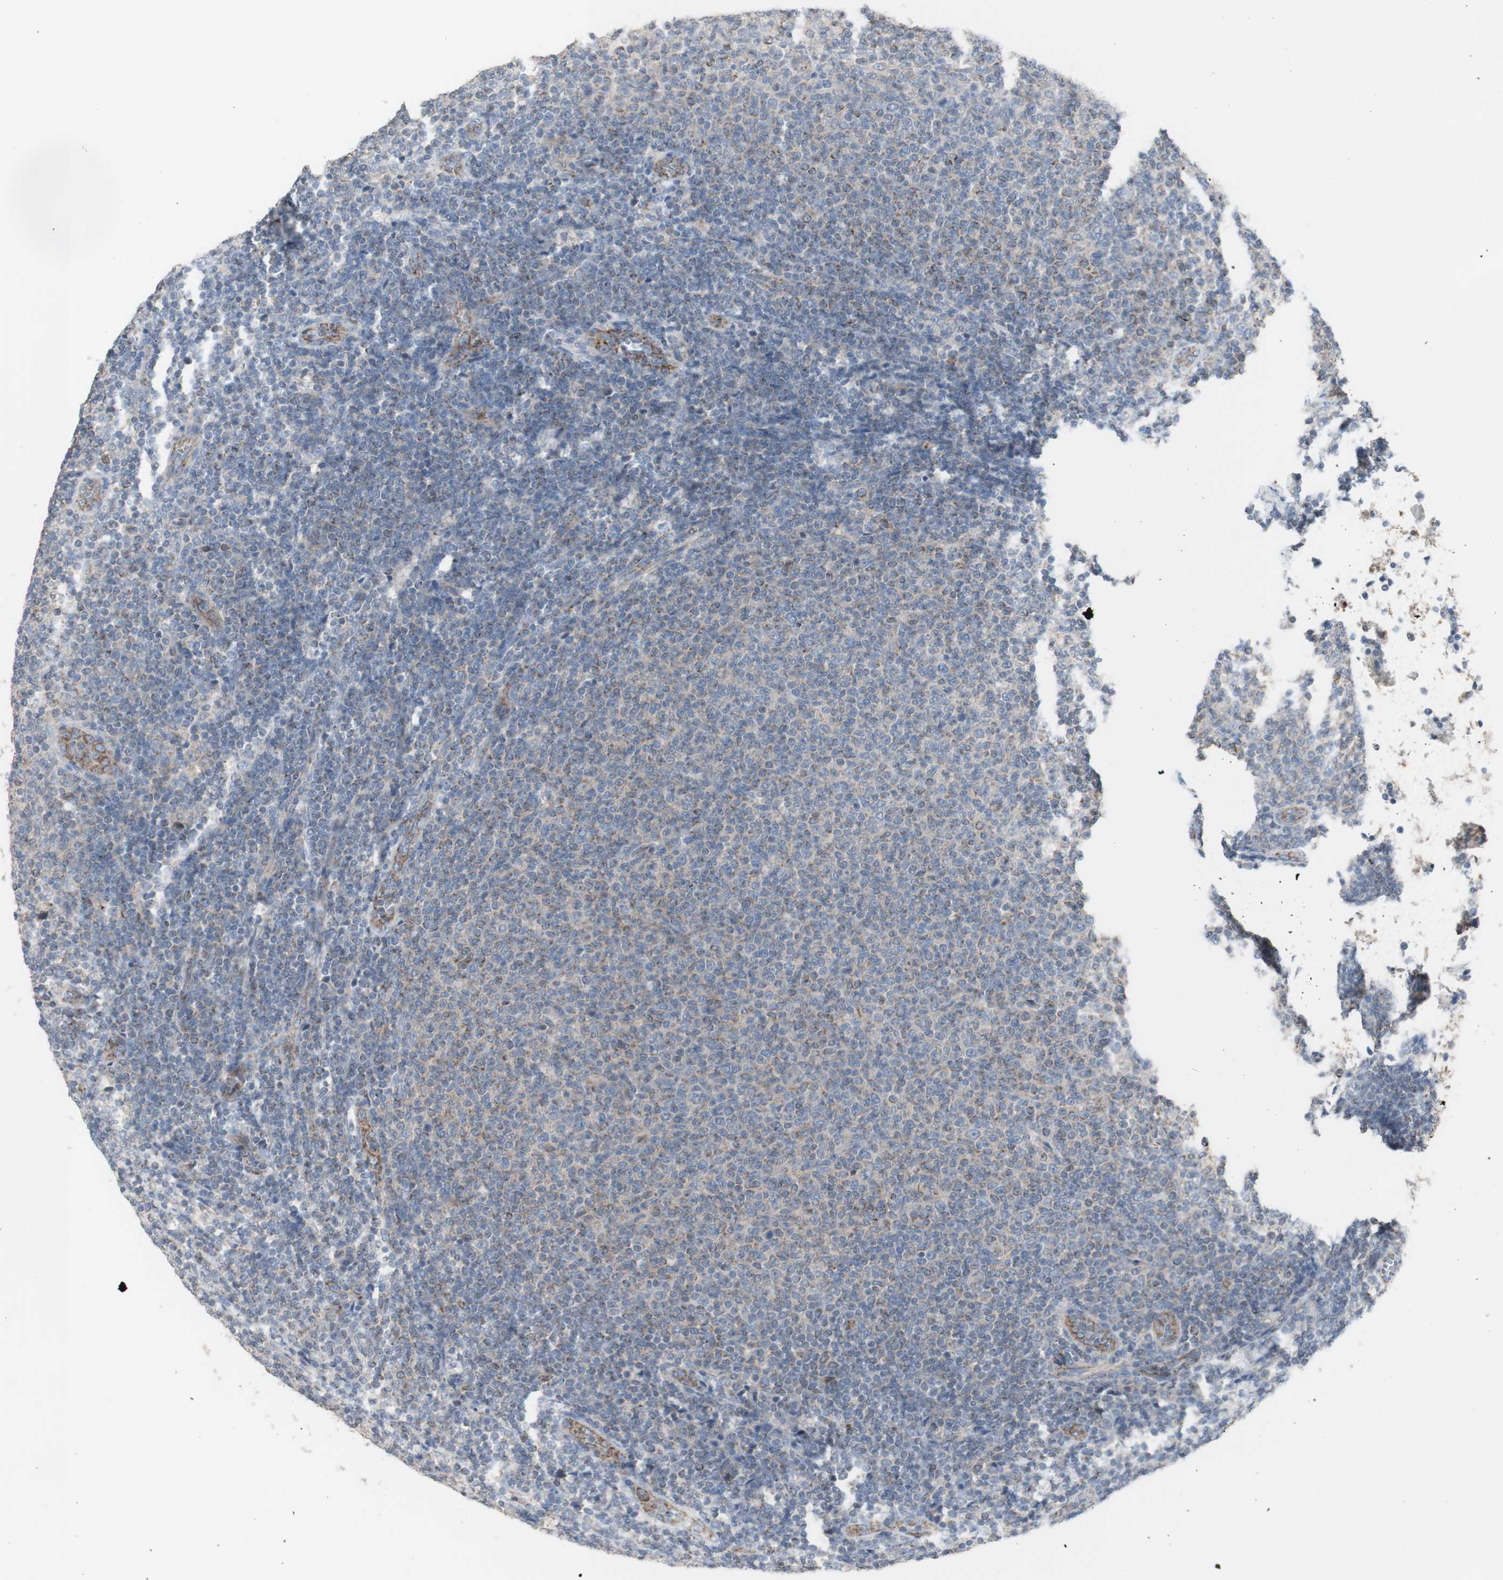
{"staining": {"intensity": "weak", "quantity": "<25%", "location": "cytoplasmic/membranous"}, "tissue": "lymphoma", "cell_type": "Tumor cells", "image_type": "cancer", "snomed": [{"axis": "morphology", "description": "Malignant lymphoma, non-Hodgkin's type, Low grade"}, {"axis": "topography", "description": "Lymph node"}], "caption": "Immunohistochemistry (IHC) histopathology image of lymphoma stained for a protein (brown), which reveals no positivity in tumor cells.", "gene": "C3orf52", "patient": {"sex": "male", "age": 66}}